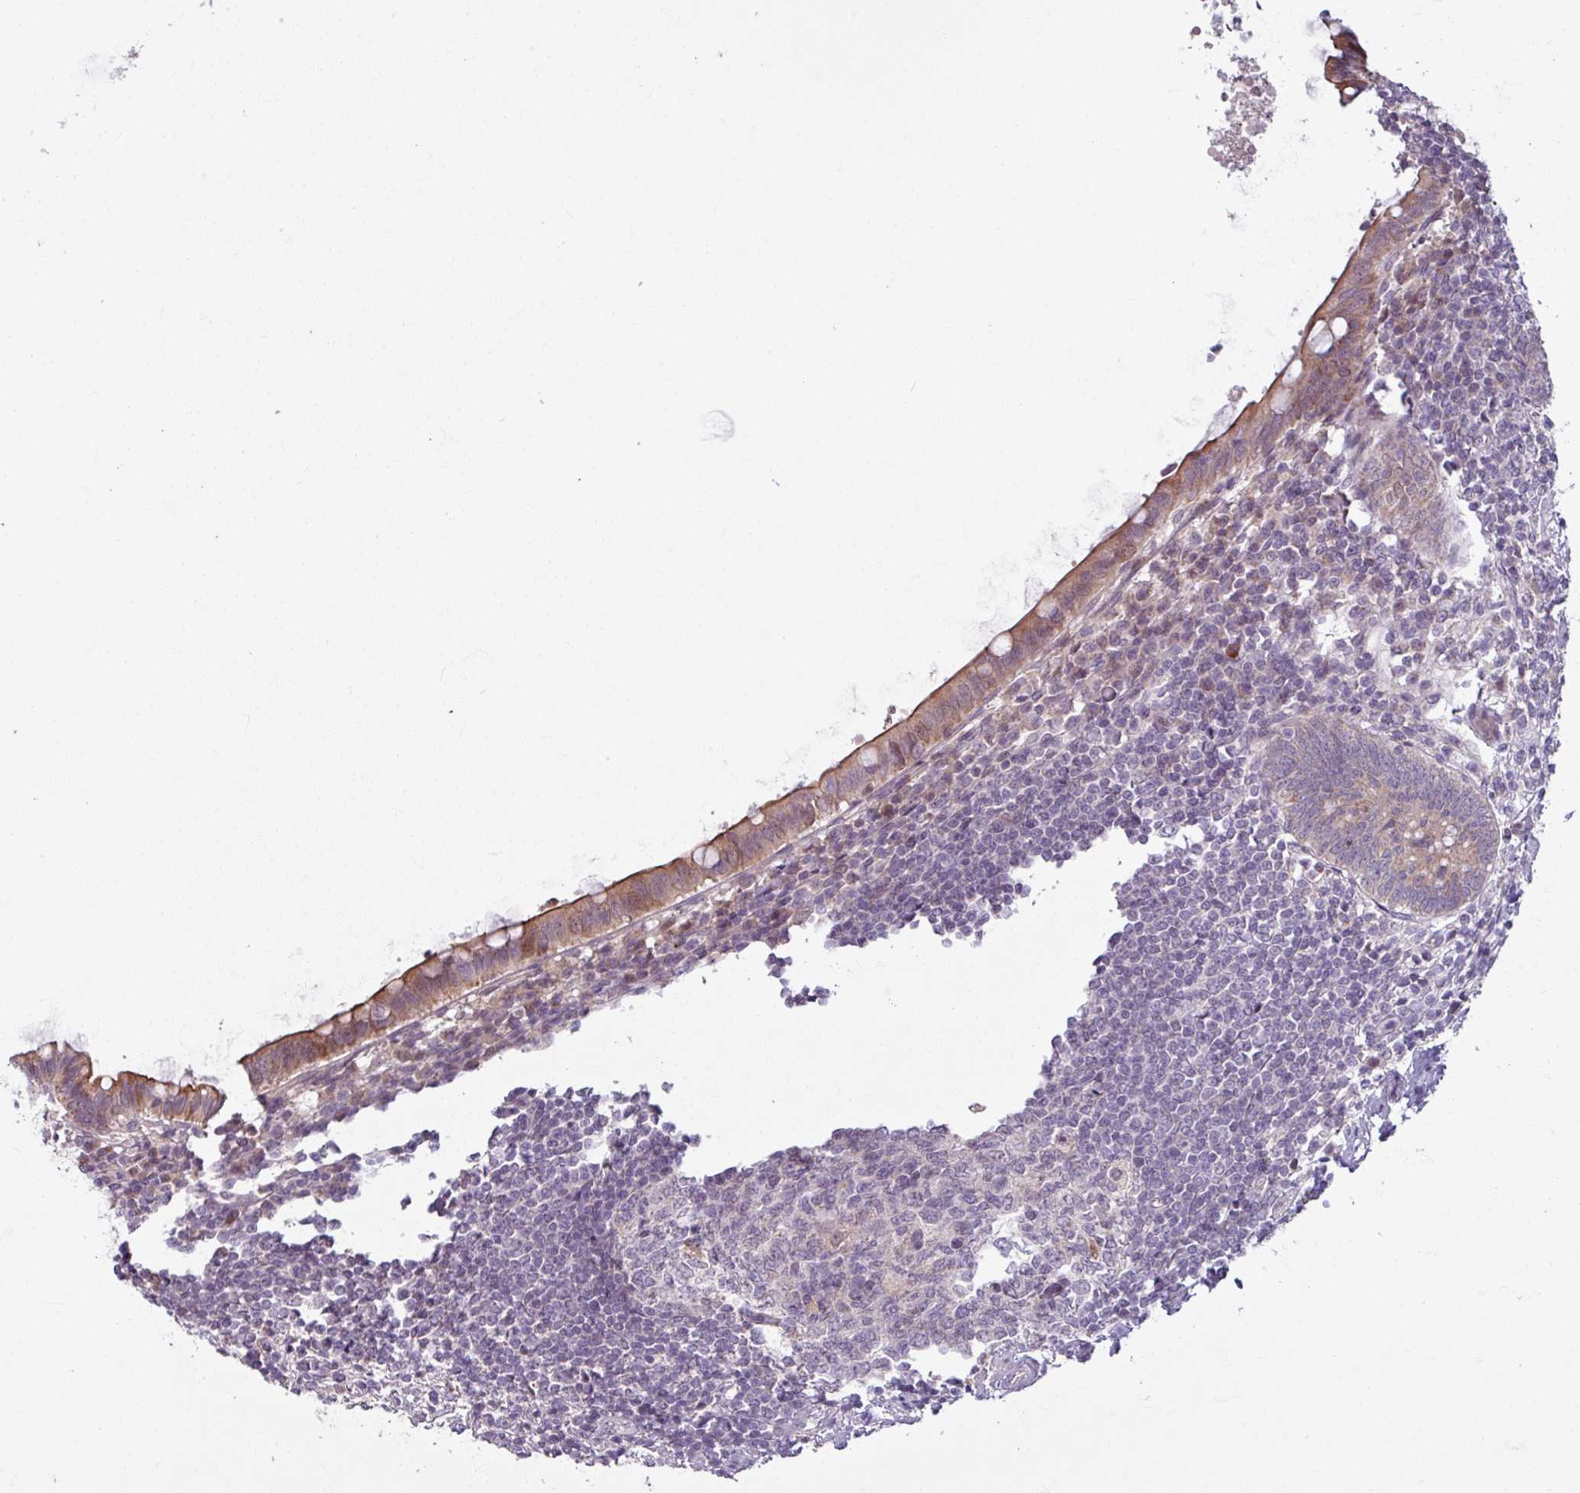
{"staining": {"intensity": "strong", "quantity": "25%-75%", "location": "cytoplasmic/membranous"}, "tissue": "appendix", "cell_type": "Glandular cells", "image_type": "normal", "snomed": [{"axis": "morphology", "description": "Normal tissue, NOS"}, {"axis": "topography", "description": "Appendix"}], "caption": "DAB (3,3'-diaminobenzidine) immunohistochemical staining of normal human appendix exhibits strong cytoplasmic/membranous protein staining in approximately 25%-75% of glandular cells.", "gene": "OGFOD3", "patient": {"sex": "male", "age": 83}}